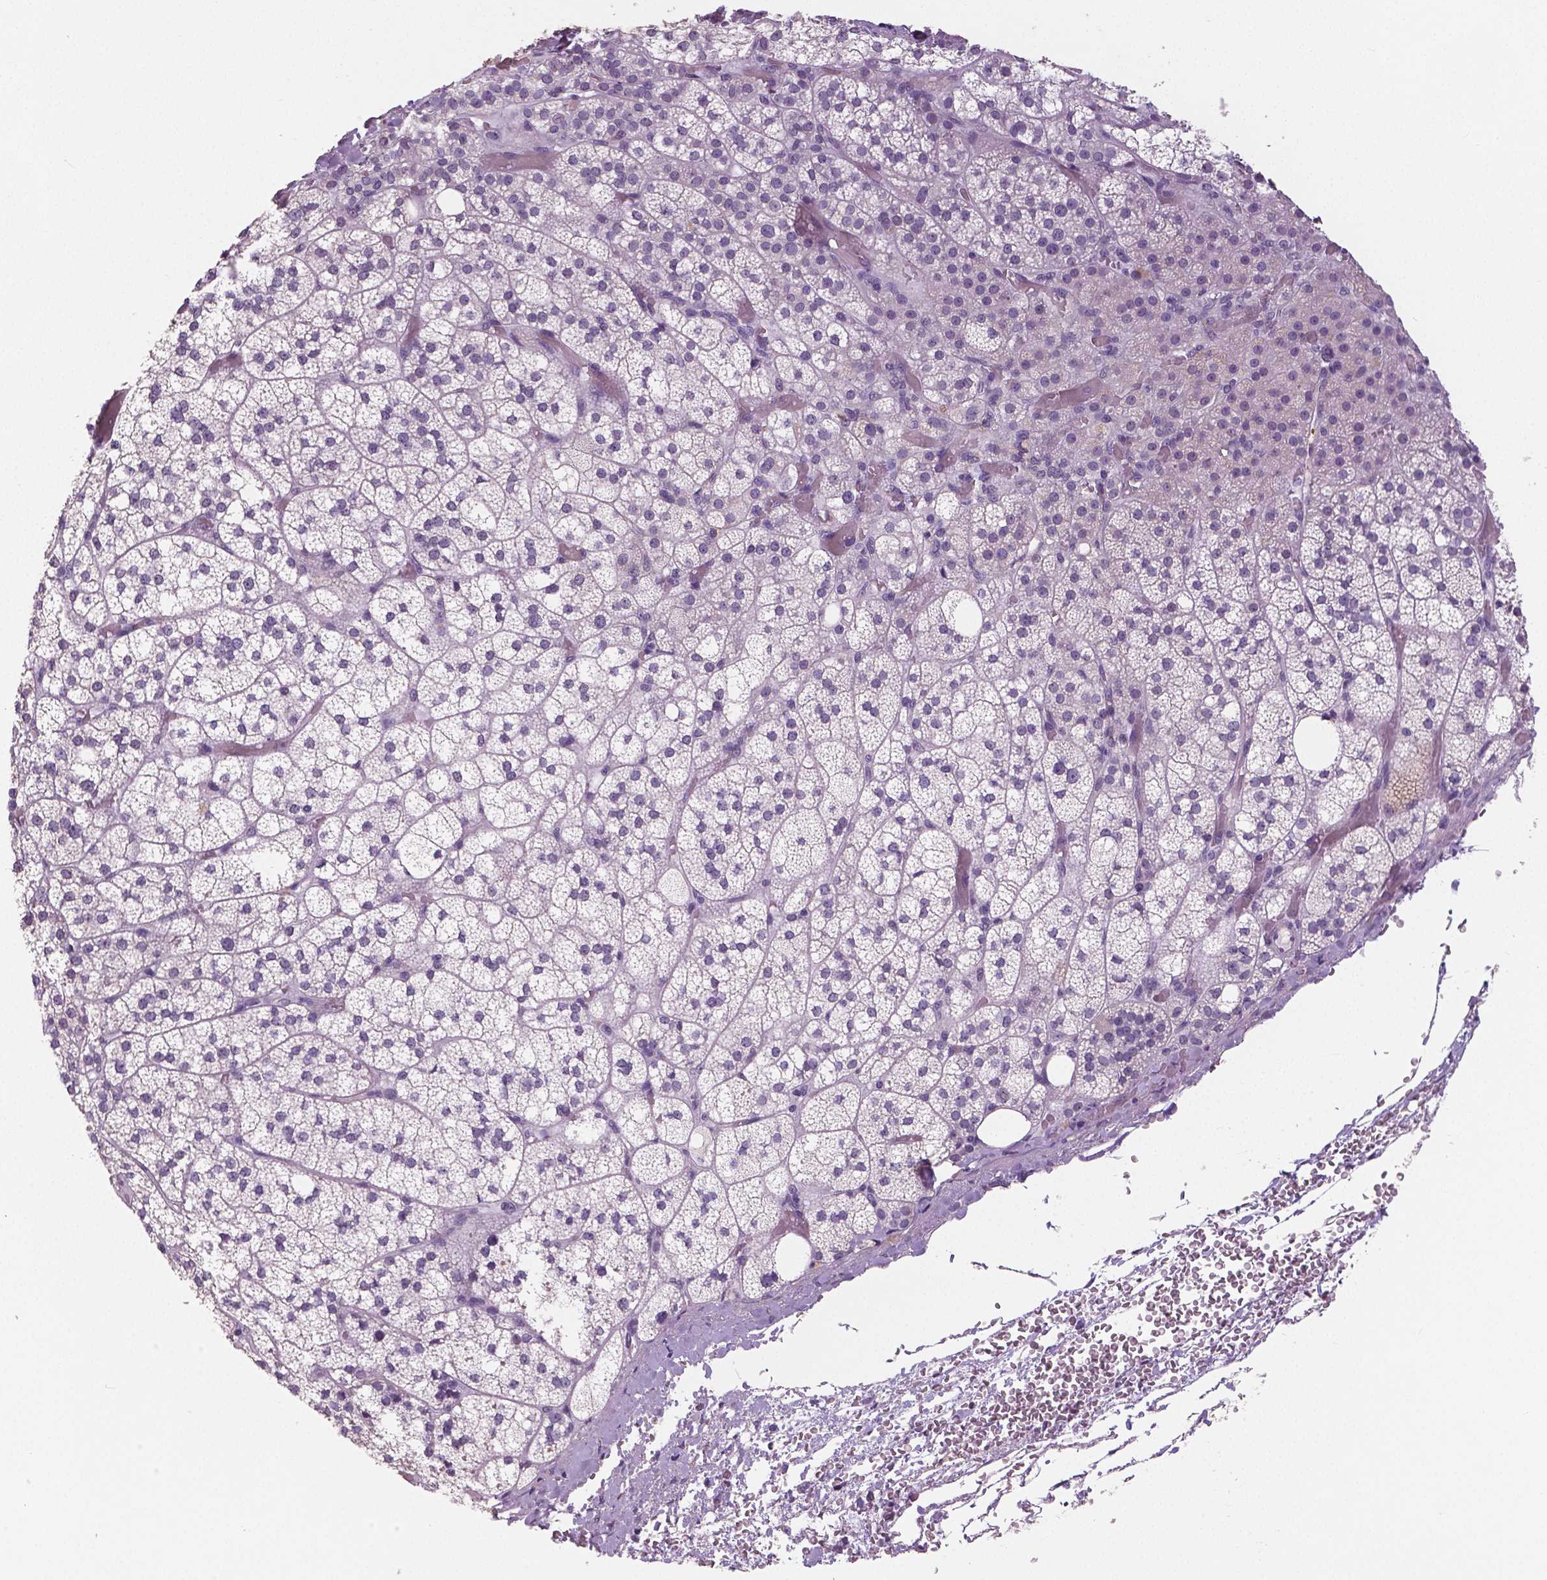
{"staining": {"intensity": "negative", "quantity": "none", "location": "none"}, "tissue": "adrenal gland", "cell_type": "Glandular cells", "image_type": "normal", "snomed": [{"axis": "morphology", "description": "Normal tissue, NOS"}, {"axis": "topography", "description": "Adrenal gland"}], "caption": "This micrograph is of normal adrenal gland stained with immunohistochemistry to label a protein in brown with the nuclei are counter-stained blue. There is no expression in glandular cells. The staining was performed using DAB to visualize the protein expression in brown, while the nuclei were stained in blue with hematoxylin (Magnification: 20x).", "gene": "NECAB1", "patient": {"sex": "female", "age": 60}}